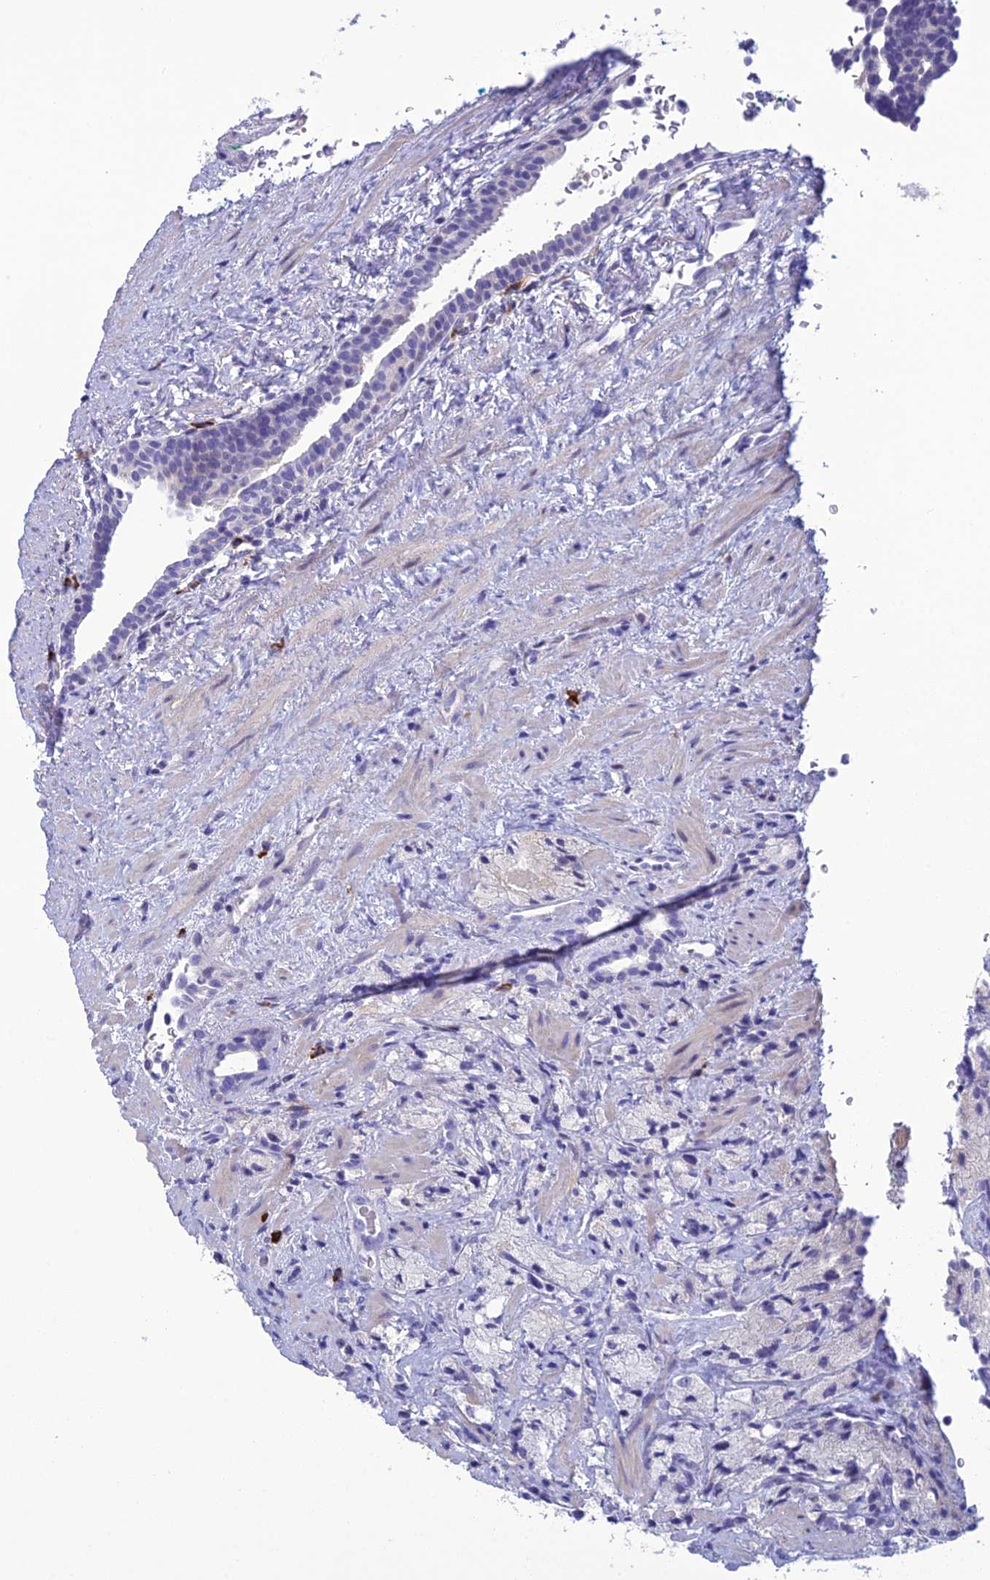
{"staining": {"intensity": "negative", "quantity": "none", "location": "none"}, "tissue": "prostate cancer", "cell_type": "Tumor cells", "image_type": "cancer", "snomed": [{"axis": "morphology", "description": "Adenocarcinoma, High grade"}, {"axis": "topography", "description": "Prostate"}], "caption": "Prostate adenocarcinoma (high-grade) stained for a protein using IHC reveals no positivity tumor cells.", "gene": "CRB2", "patient": {"sex": "male", "age": 64}}